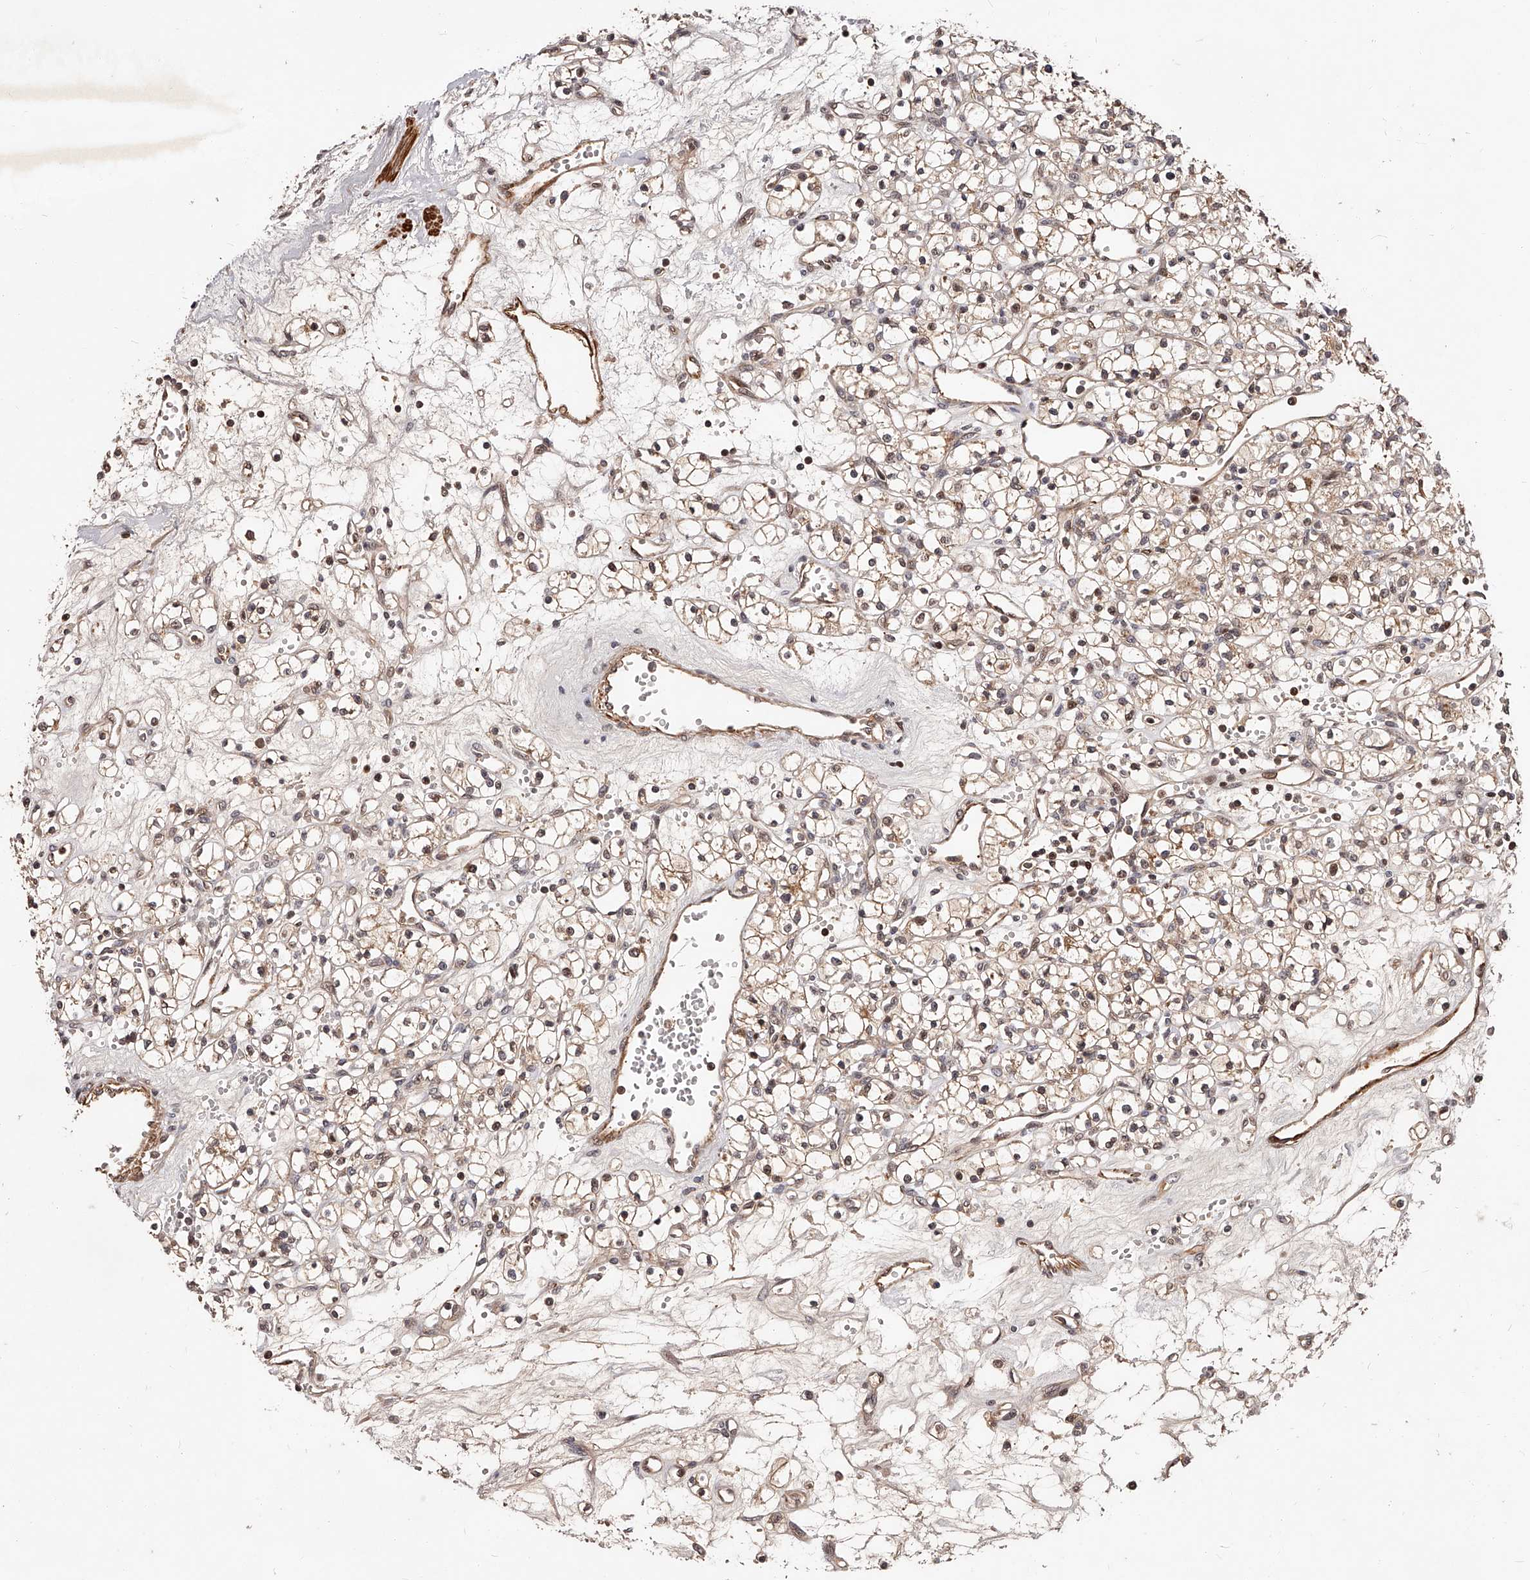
{"staining": {"intensity": "weak", "quantity": "25%-75%", "location": "cytoplasmic/membranous,nuclear"}, "tissue": "renal cancer", "cell_type": "Tumor cells", "image_type": "cancer", "snomed": [{"axis": "morphology", "description": "Adenocarcinoma, NOS"}, {"axis": "topography", "description": "Kidney"}], "caption": "High-magnification brightfield microscopy of adenocarcinoma (renal) stained with DAB (3,3'-diaminobenzidine) (brown) and counterstained with hematoxylin (blue). tumor cells exhibit weak cytoplasmic/membranous and nuclear staining is present in about25%-75% of cells.", "gene": "CUL7", "patient": {"sex": "female", "age": 59}}